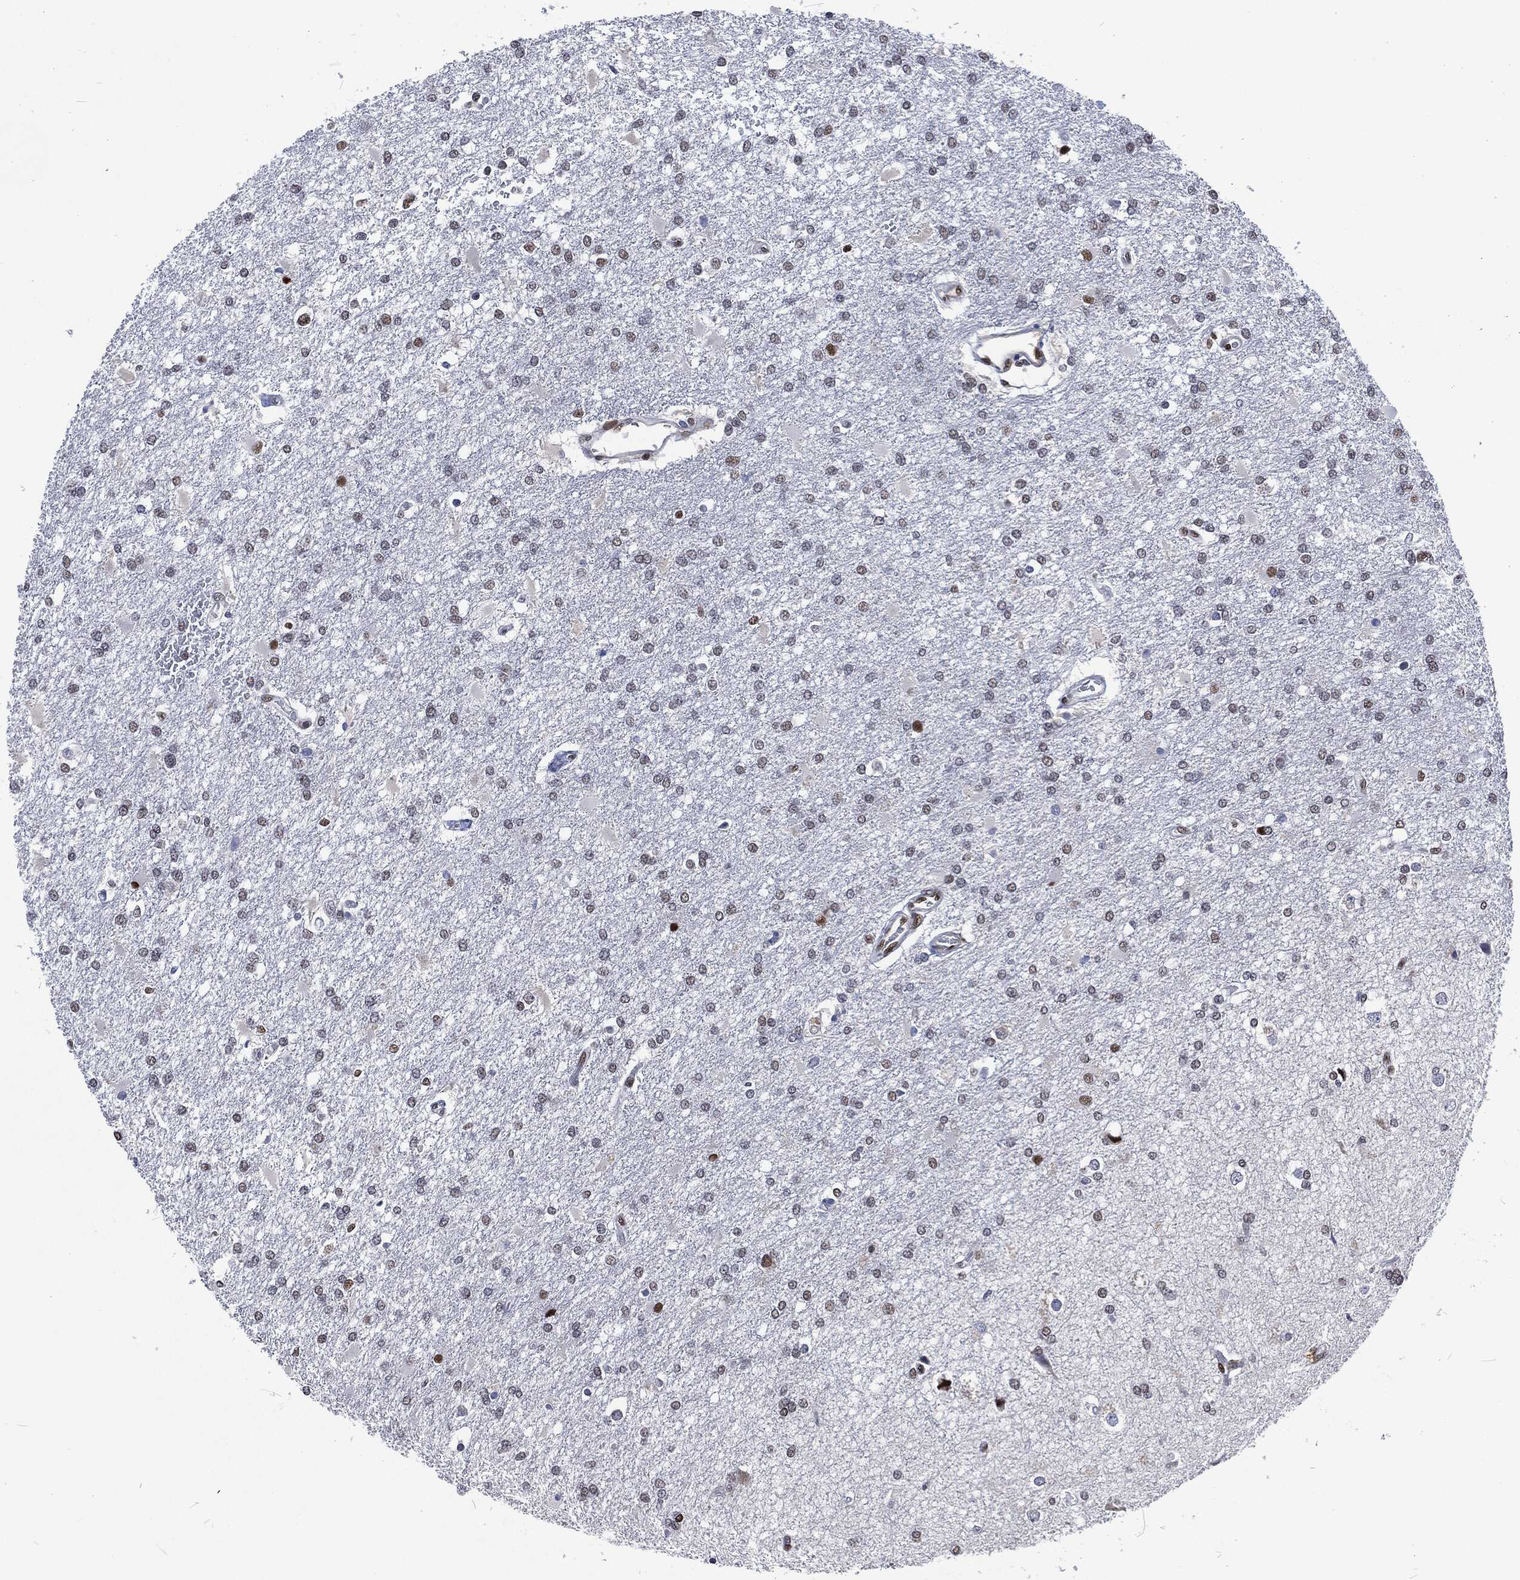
{"staining": {"intensity": "moderate", "quantity": "<25%", "location": "nuclear"}, "tissue": "glioma", "cell_type": "Tumor cells", "image_type": "cancer", "snomed": [{"axis": "morphology", "description": "Glioma, malignant, High grade"}, {"axis": "topography", "description": "Cerebral cortex"}], "caption": "Immunohistochemistry (IHC) photomicrograph of neoplastic tissue: human high-grade glioma (malignant) stained using immunohistochemistry exhibits low levels of moderate protein expression localized specifically in the nuclear of tumor cells, appearing as a nuclear brown color.", "gene": "DCPS", "patient": {"sex": "male", "age": 79}}